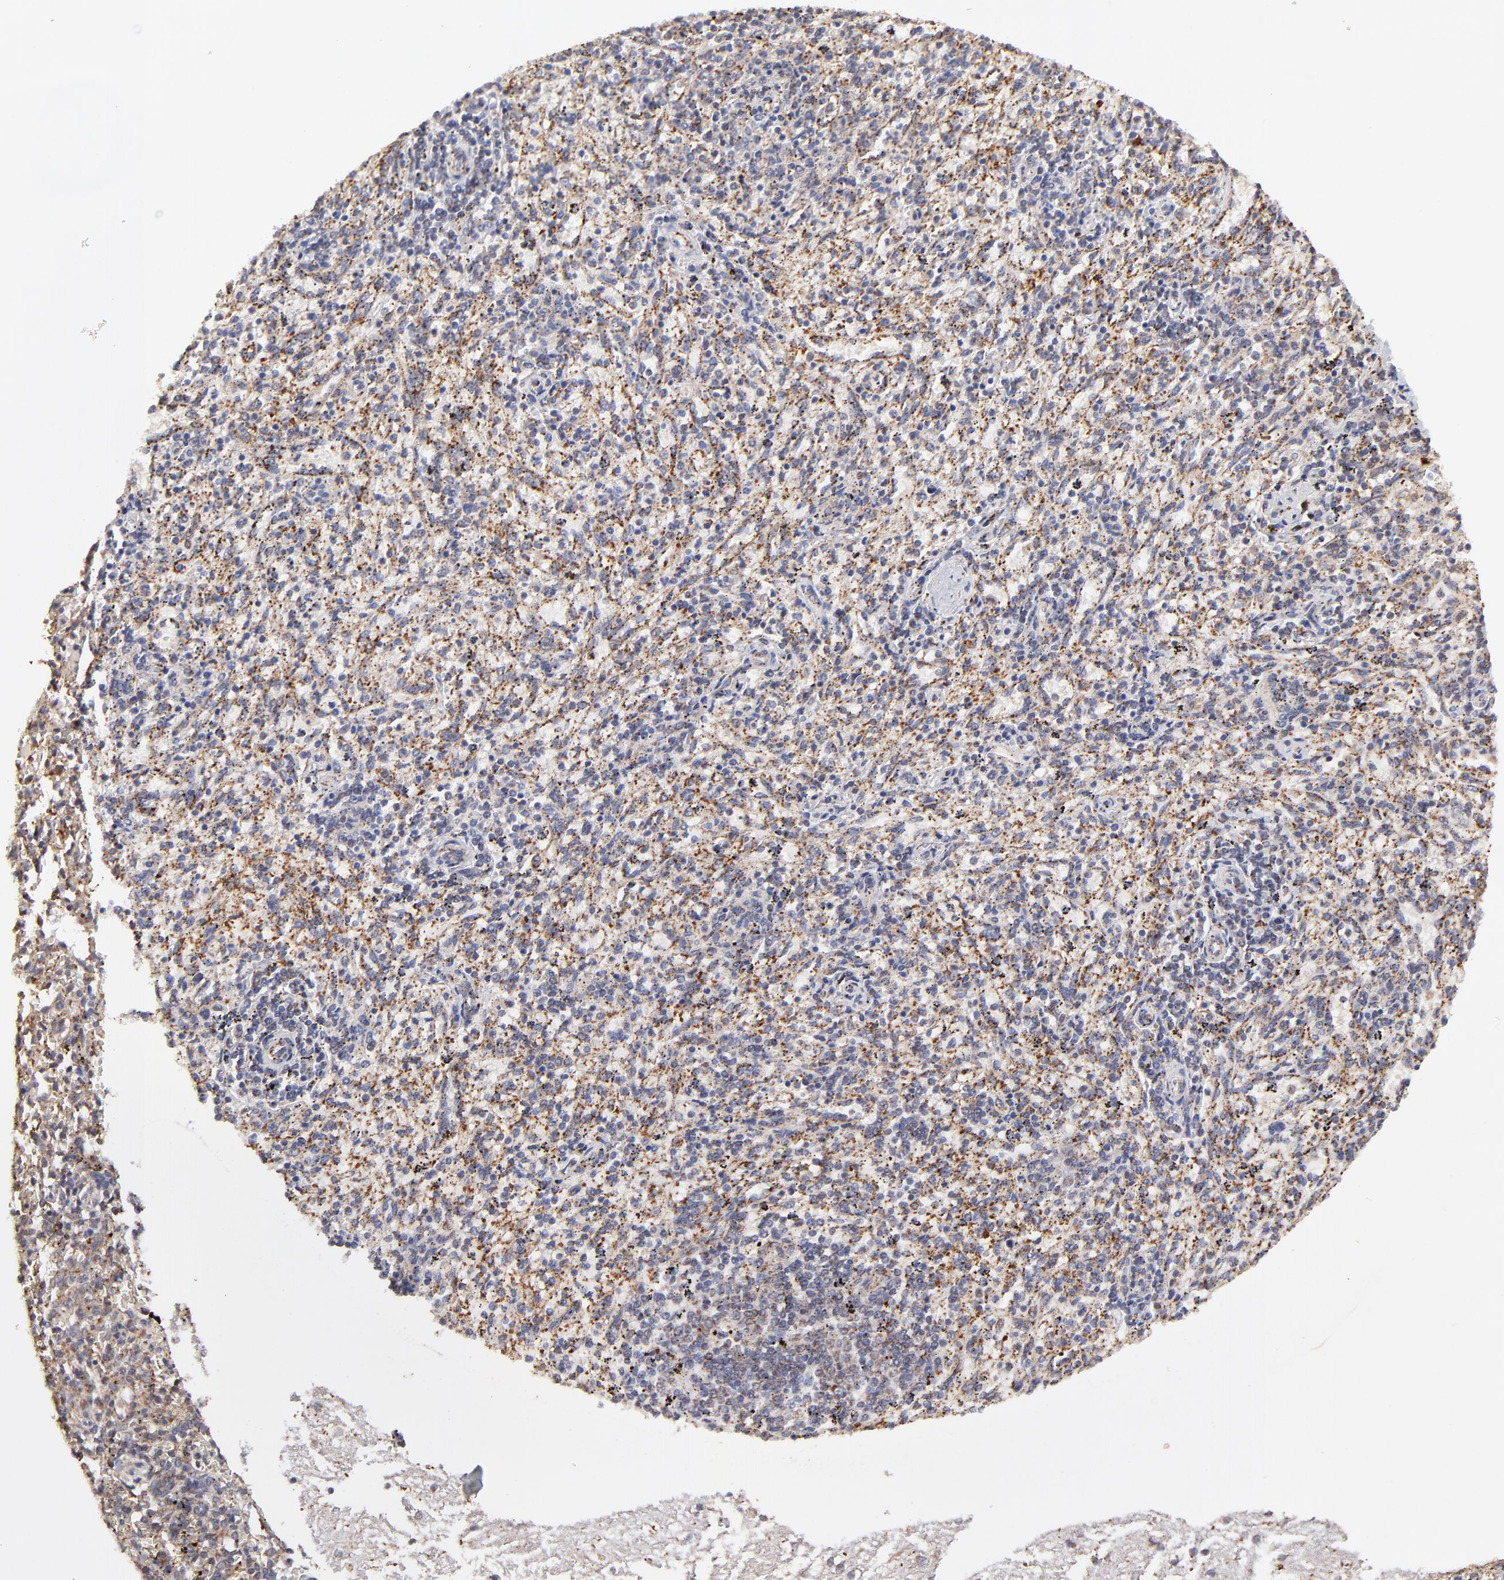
{"staining": {"intensity": "moderate", "quantity": "25%-75%", "location": "cytoplasmic/membranous"}, "tissue": "spleen", "cell_type": "Cells in red pulp", "image_type": "normal", "snomed": [{"axis": "morphology", "description": "Normal tissue, NOS"}, {"axis": "topography", "description": "Spleen"}], "caption": "Moderate cytoplasmic/membranous expression for a protein is identified in approximately 25%-75% of cells in red pulp of benign spleen using IHC.", "gene": "MAP2K7", "patient": {"sex": "female", "age": 10}}